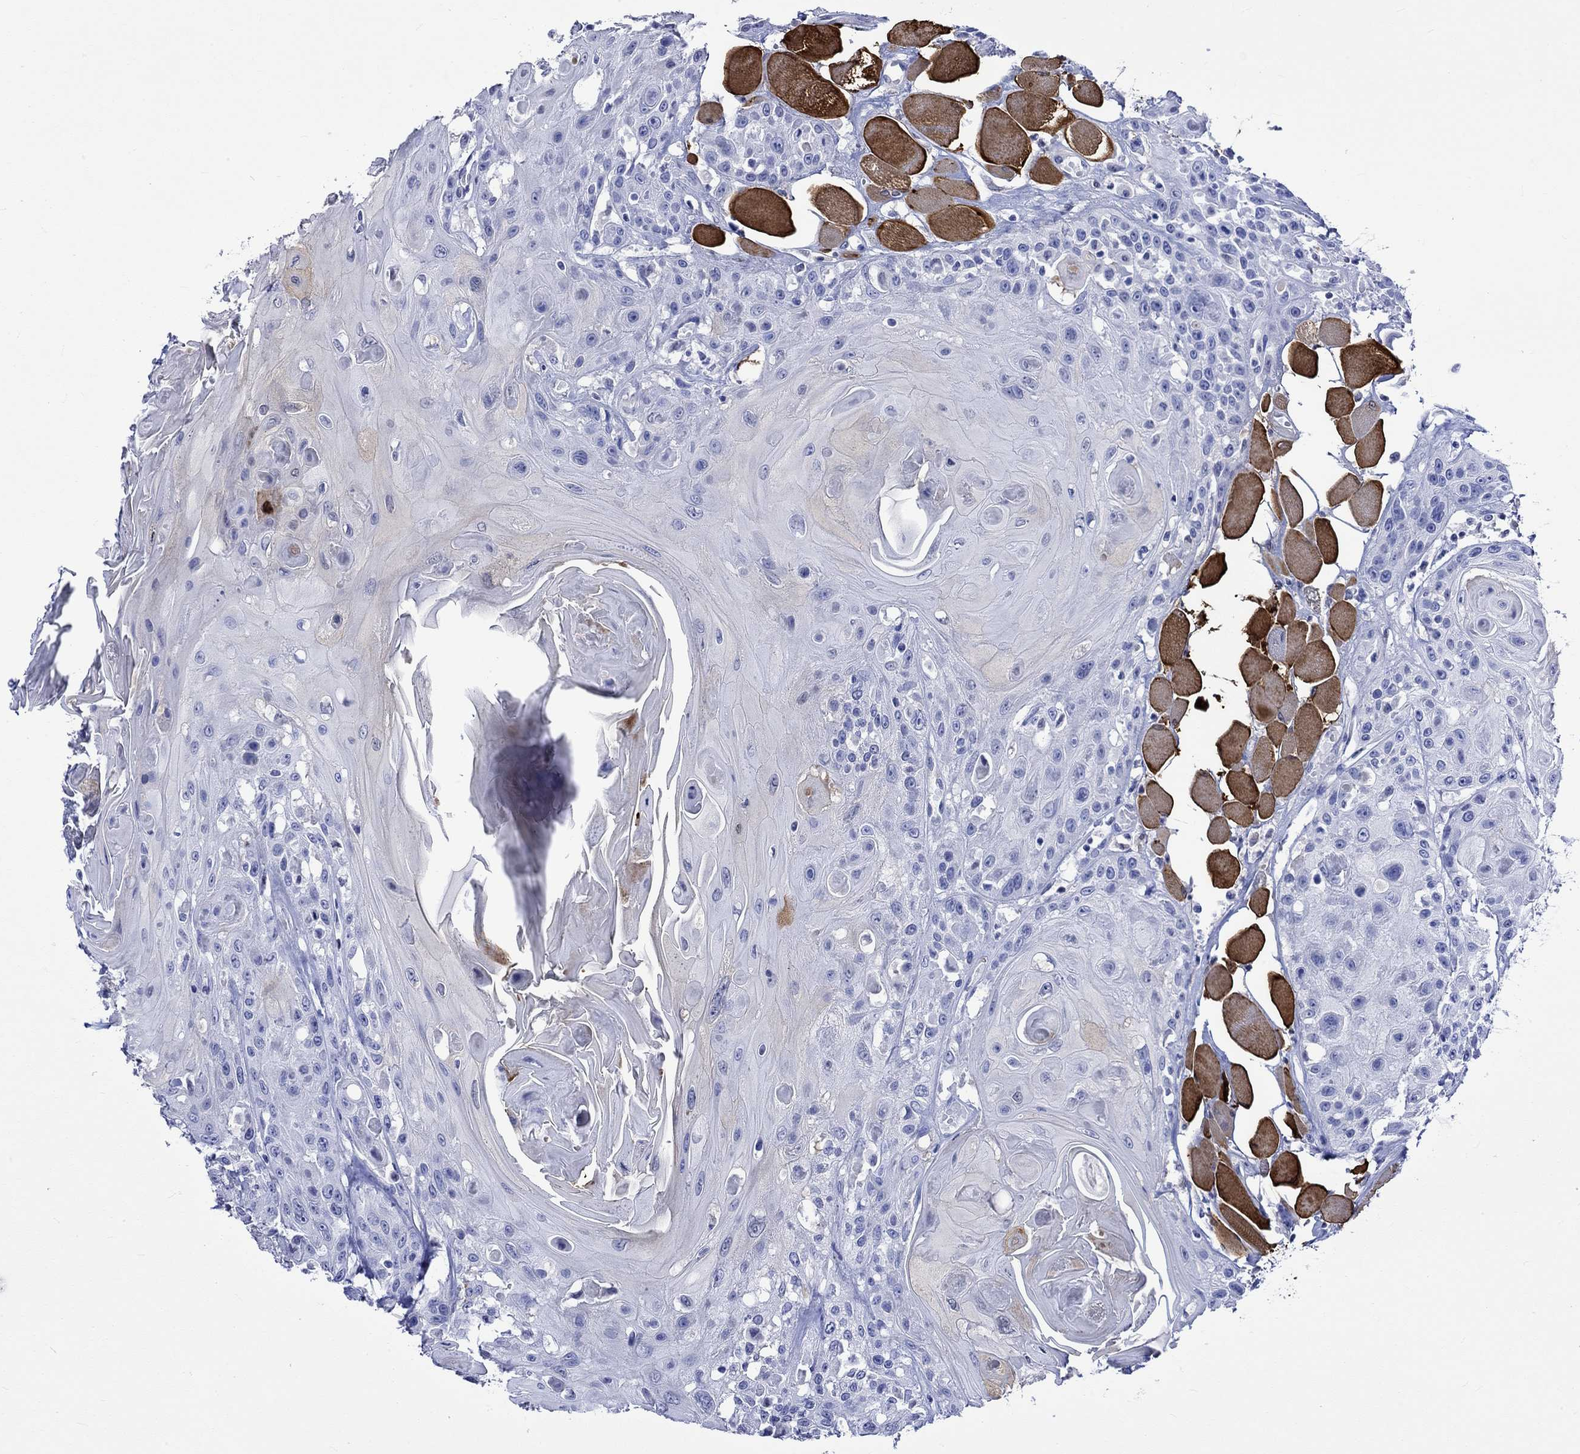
{"staining": {"intensity": "negative", "quantity": "none", "location": "none"}, "tissue": "head and neck cancer", "cell_type": "Tumor cells", "image_type": "cancer", "snomed": [{"axis": "morphology", "description": "Squamous cell carcinoma, NOS"}, {"axis": "topography", "description": "Head-Neck"}], "caption": "Protein analysis of head and neck cancer exhibits no significant expression in tumor cells.", "gene": "CRYAB", "patient": {"sex": "female", "age": 59}}